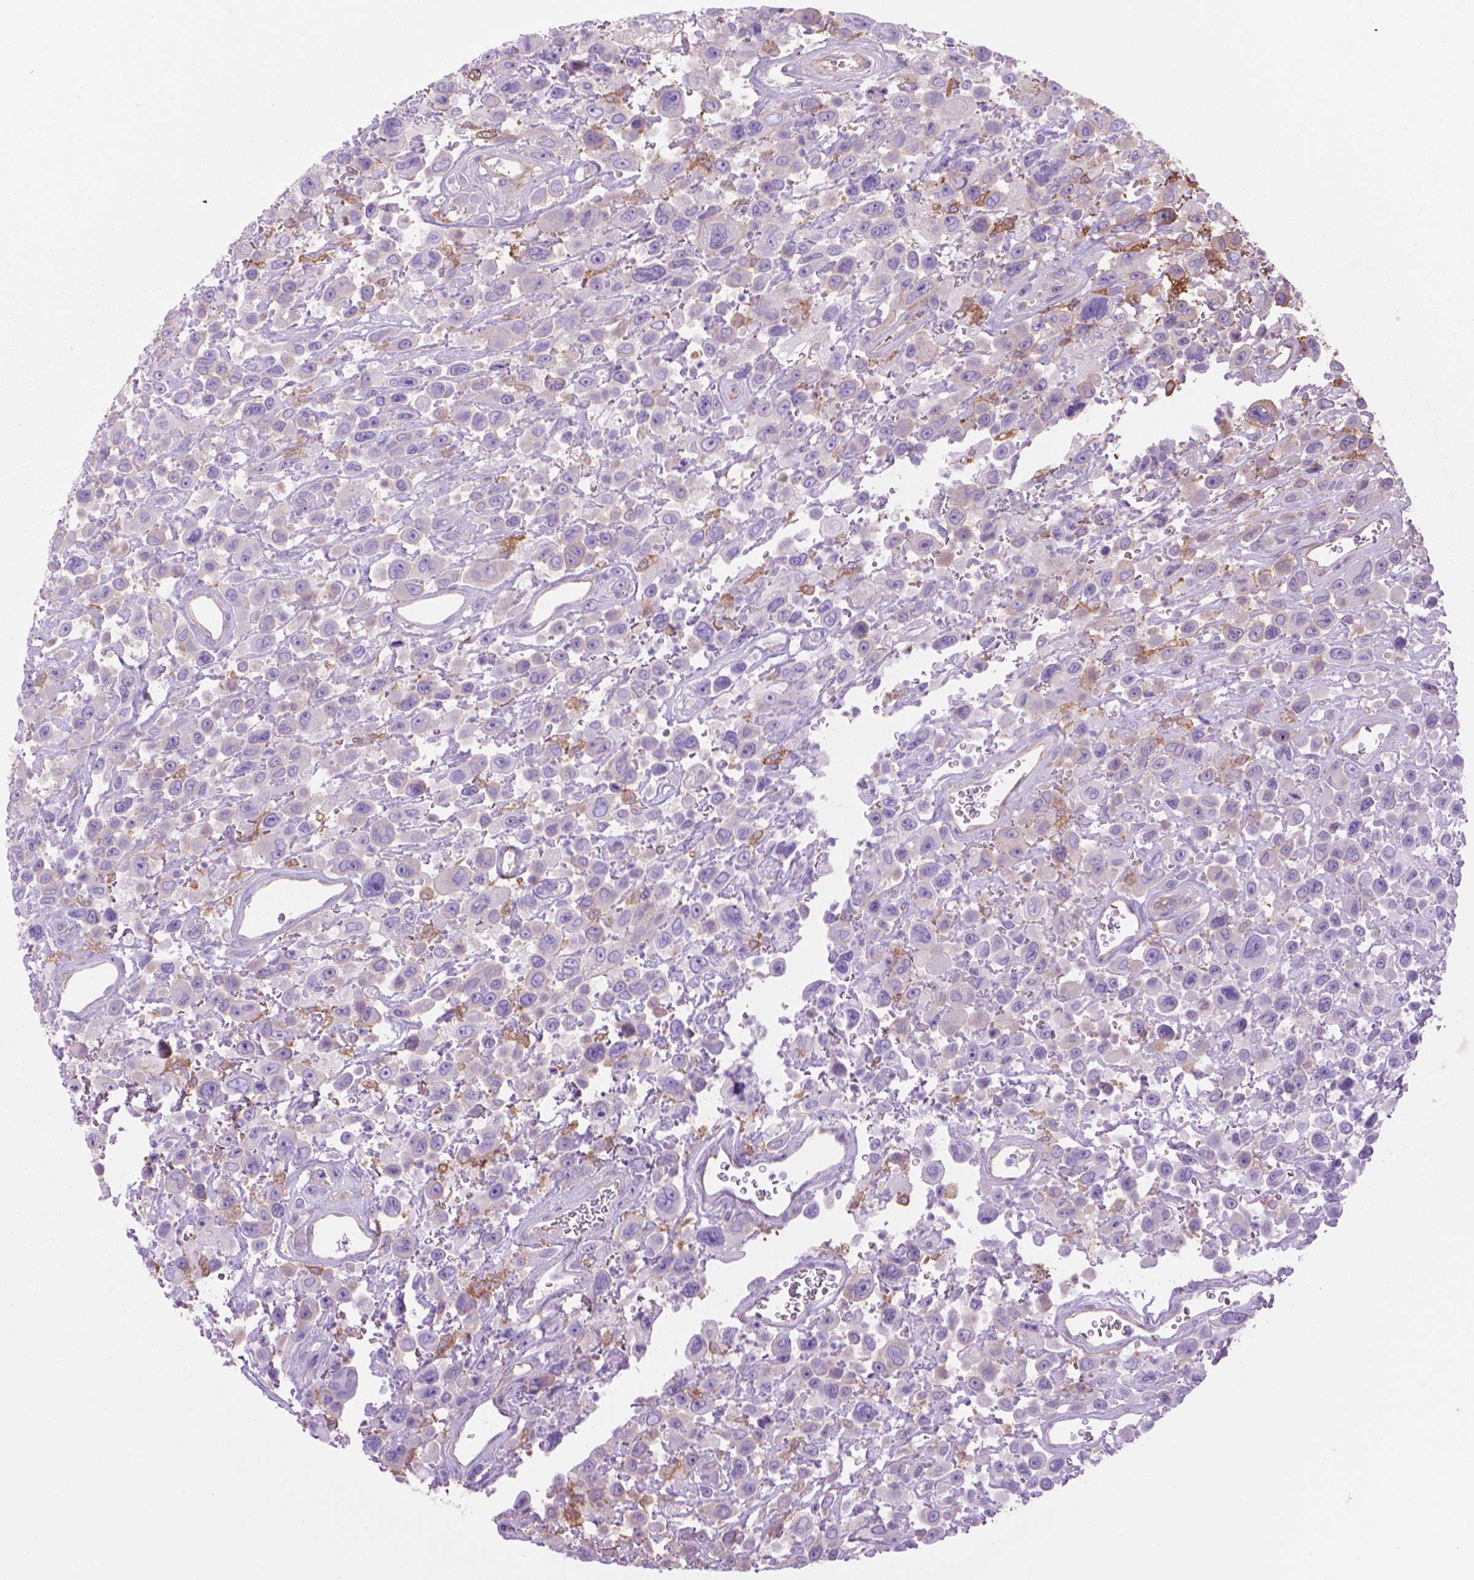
{"staining": {"intensity": "negative", "quantity": "none", "location": "none"}, "tissue": "urothelial cancer", "cell_type": "Tumor cells", "image_type": "cancer", "snomed": [{"axis": "morphology", "description": "Urothelial carcinoma, High grade"}, {"axis": "topography", "description": "Urinary bladder"}], "caption": "Tumor cells show no significant protein staining in urothelial carcinoma (high-grade).", "gene": "CORO1B", "patient": {"sex": "male", "age": 53}}